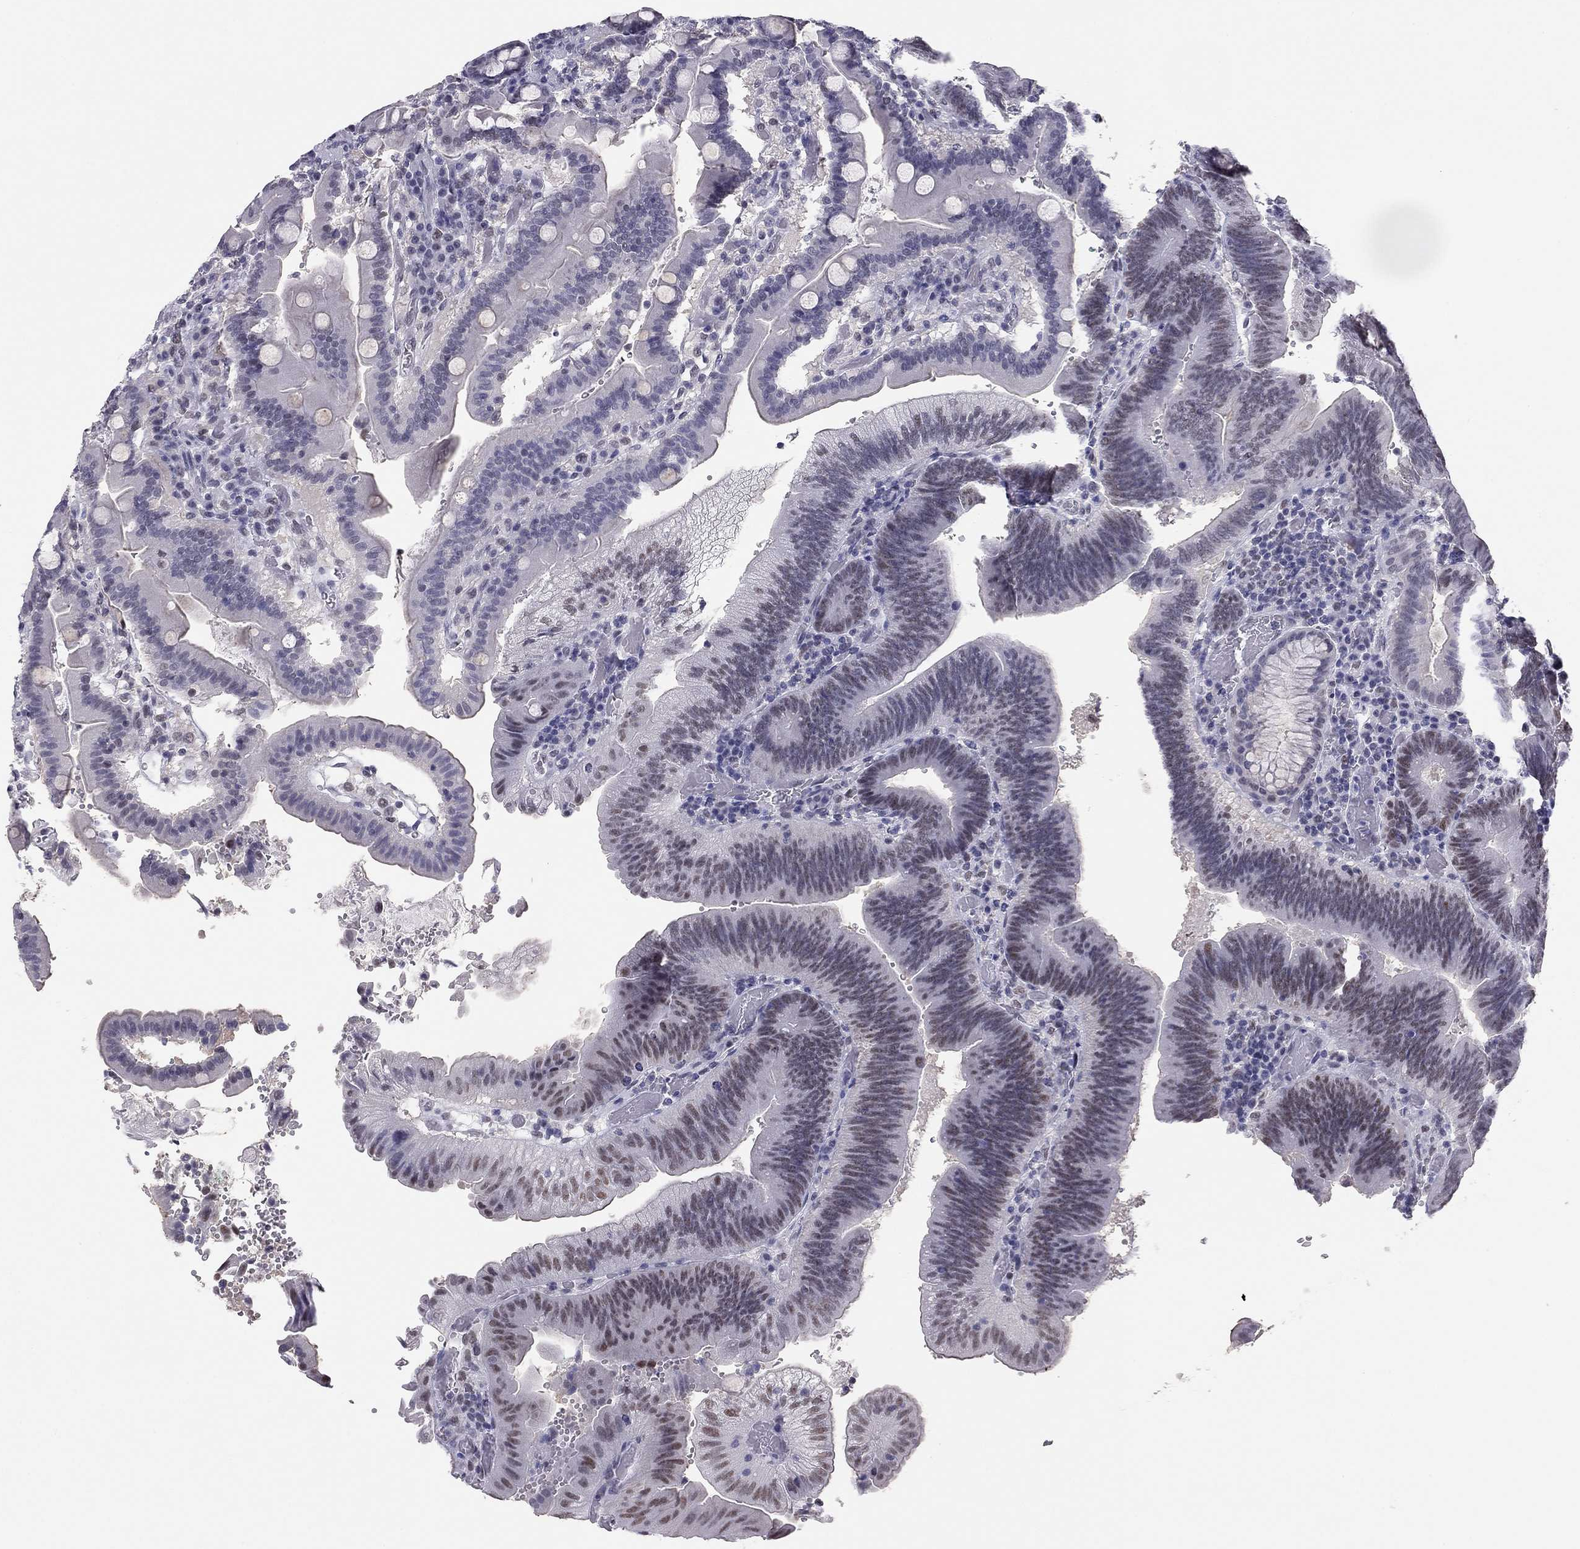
{"staining": {"intensity": "moderate", "quantity": "<25%", "location": "nuclear"}, "tissue": "duodenum", "cell_type": "Glandular cells", "image_type": "normal", "snomed": [{"axis": "morphology", "description": "Normal tissue, NOS"}, {"axis": "topography", "description": "Duodenum"}], "caption": "Moderate nuclear protein staining is appreciated in approximately <25% of glandular cells in duodenum.", "gene": "DOT1L", "patient": {"sex": "female", "age": 62}}